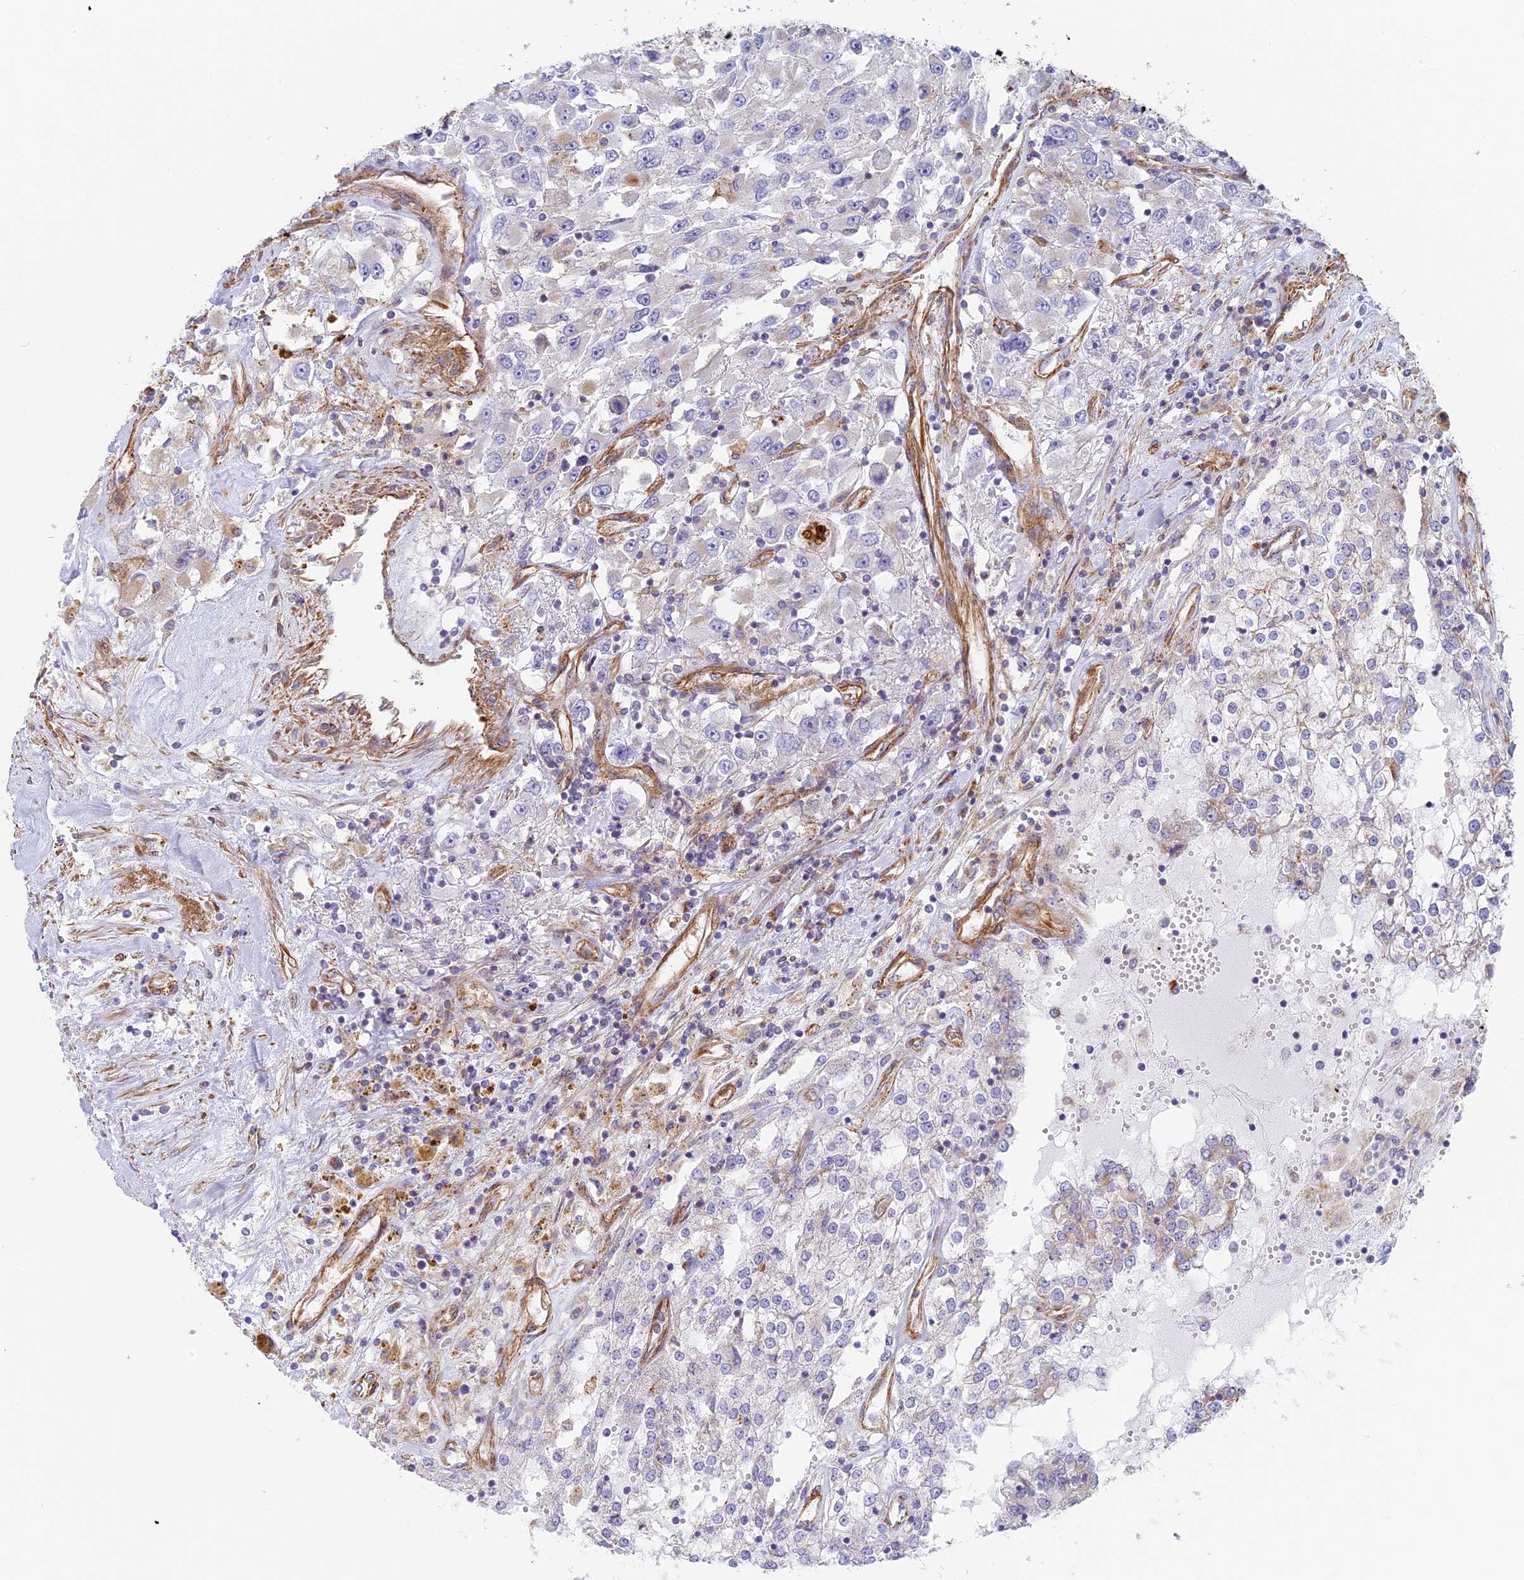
{"staining": {"intensity": "moderate", "quantity": "<25%", "location": "cytoplasmic/membranous"}, "tissue": "renal cancer", "cell_type": "Tumor cells", "image_type": "cancer", "snomed": [{"axis": "morphology", "description": "Adenocarcinoma, NOS"}, {"axis": "topography", "description": "Kidney"}], "caption": "There is low levels of moderate cytoplasmic/membranous staining in tumor cells of renal cancer (adenocarcinoma), as demonstrated by immunohistochemical staining (brown color).", "gene": "DDA1", "patient": {"sex": "female", "age": 52}}